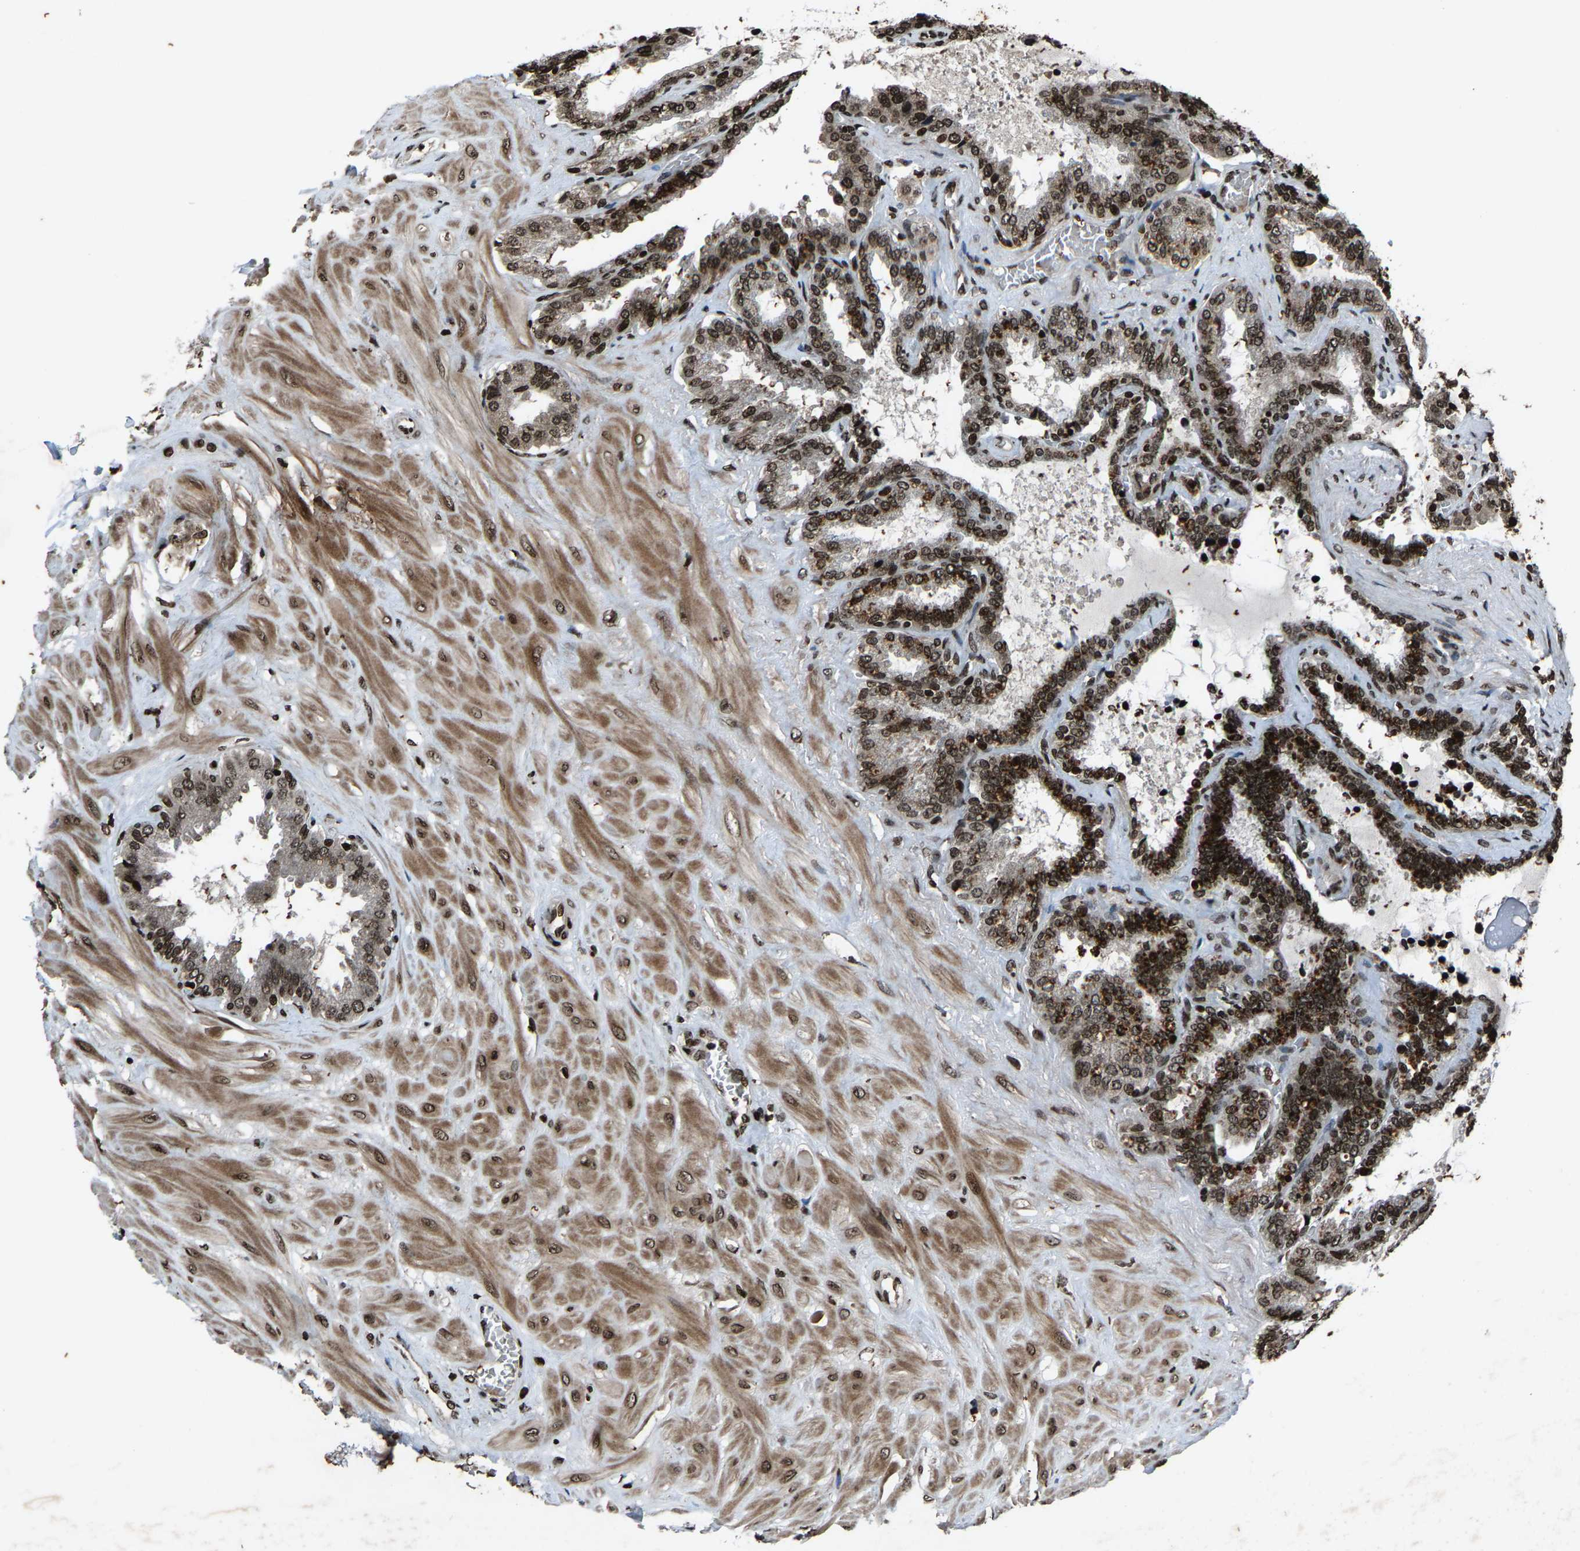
{"staining": {"intensity": "moderate", "quantity": ">75%", "location": "nuclear"}, "tissue": "seminal vesicle", "cell_type": "Glandular cells", "image_type": "normal", "snomed": [{"axis": "morphology", "description": "Normal tissue, NOS"}, {"axis": "topography", "description": "Seminal veicle"}], "caption": "A medium amount of moderate nuclear staining is appreciated in approximately >75% of glandular cells in normal seminal vesicle. The protein is stained brown, and the nuclei are stained in blue (DAB IHC with brightfield microscopy, high magnification).", "gene": "H4C1", "patient": {"sex": "male", "age": 46}}